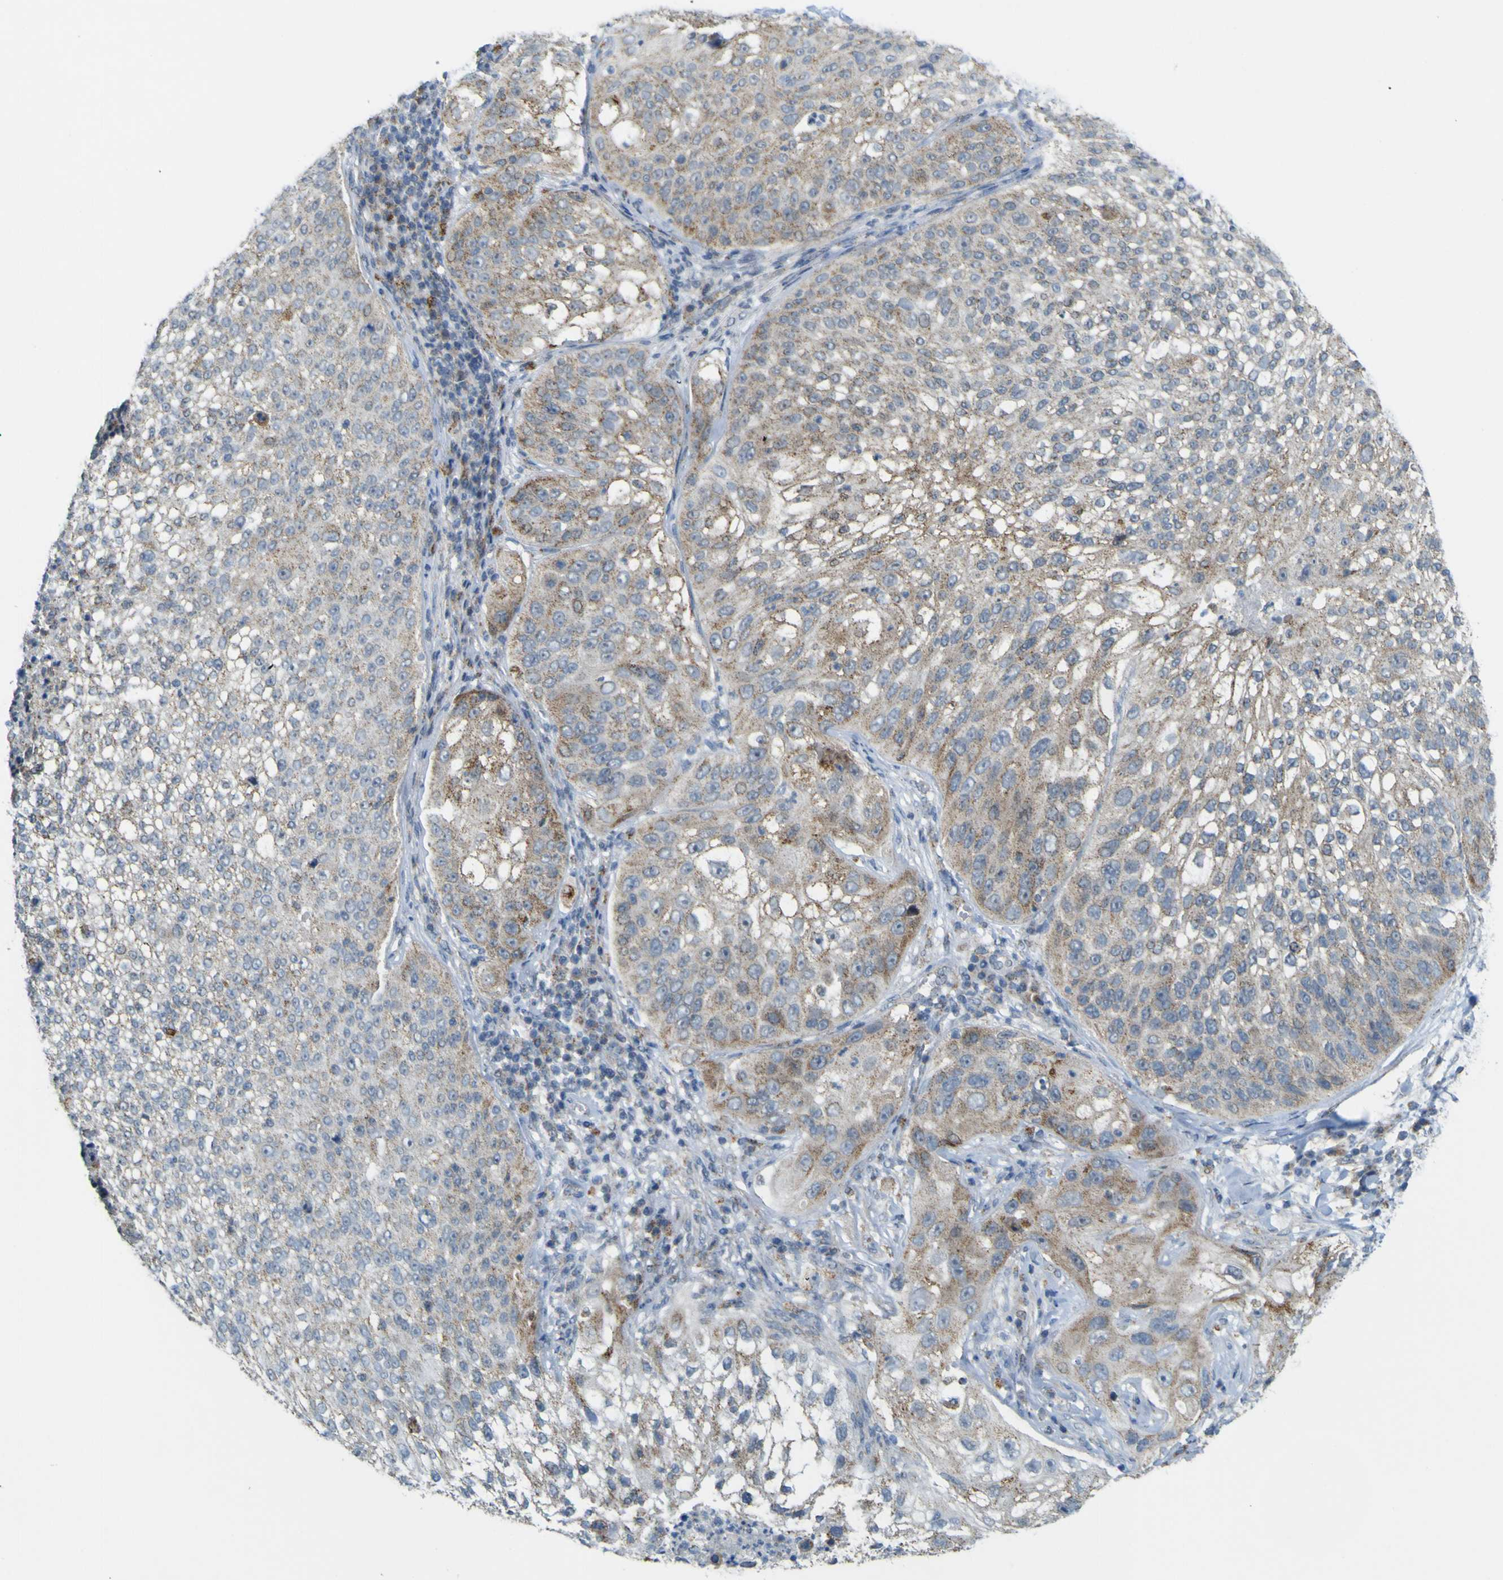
{"staining": {"intensity": "weak", "quantity": "25%-75%", "location": "cytoplasmic/membranous"}, "tissue": "lung cancer", "cell_type": "Tumor cells", "image_type": "cancer", "snomed": [{"axis": "morphology", "description": "Inflammation, NOS"}, {"axis": "morphology", "description": "Squamous cell carcinoma, NOS"}, {"axis": "topography", "description": "Lymph node"}, {"axis": "topography", "description": "Soft tissue"}, {"axis": "topography", "description": "Lung"}], "caption": "Immunohistochemical staining of human squamous cell carcinoma (lung) shows low levels of weak cytoplasmic/membranous staining in approximately 25%-75% of tumor cells.", "gene": "ACBD5", "patient": {"sex": "male", "age": 66}}